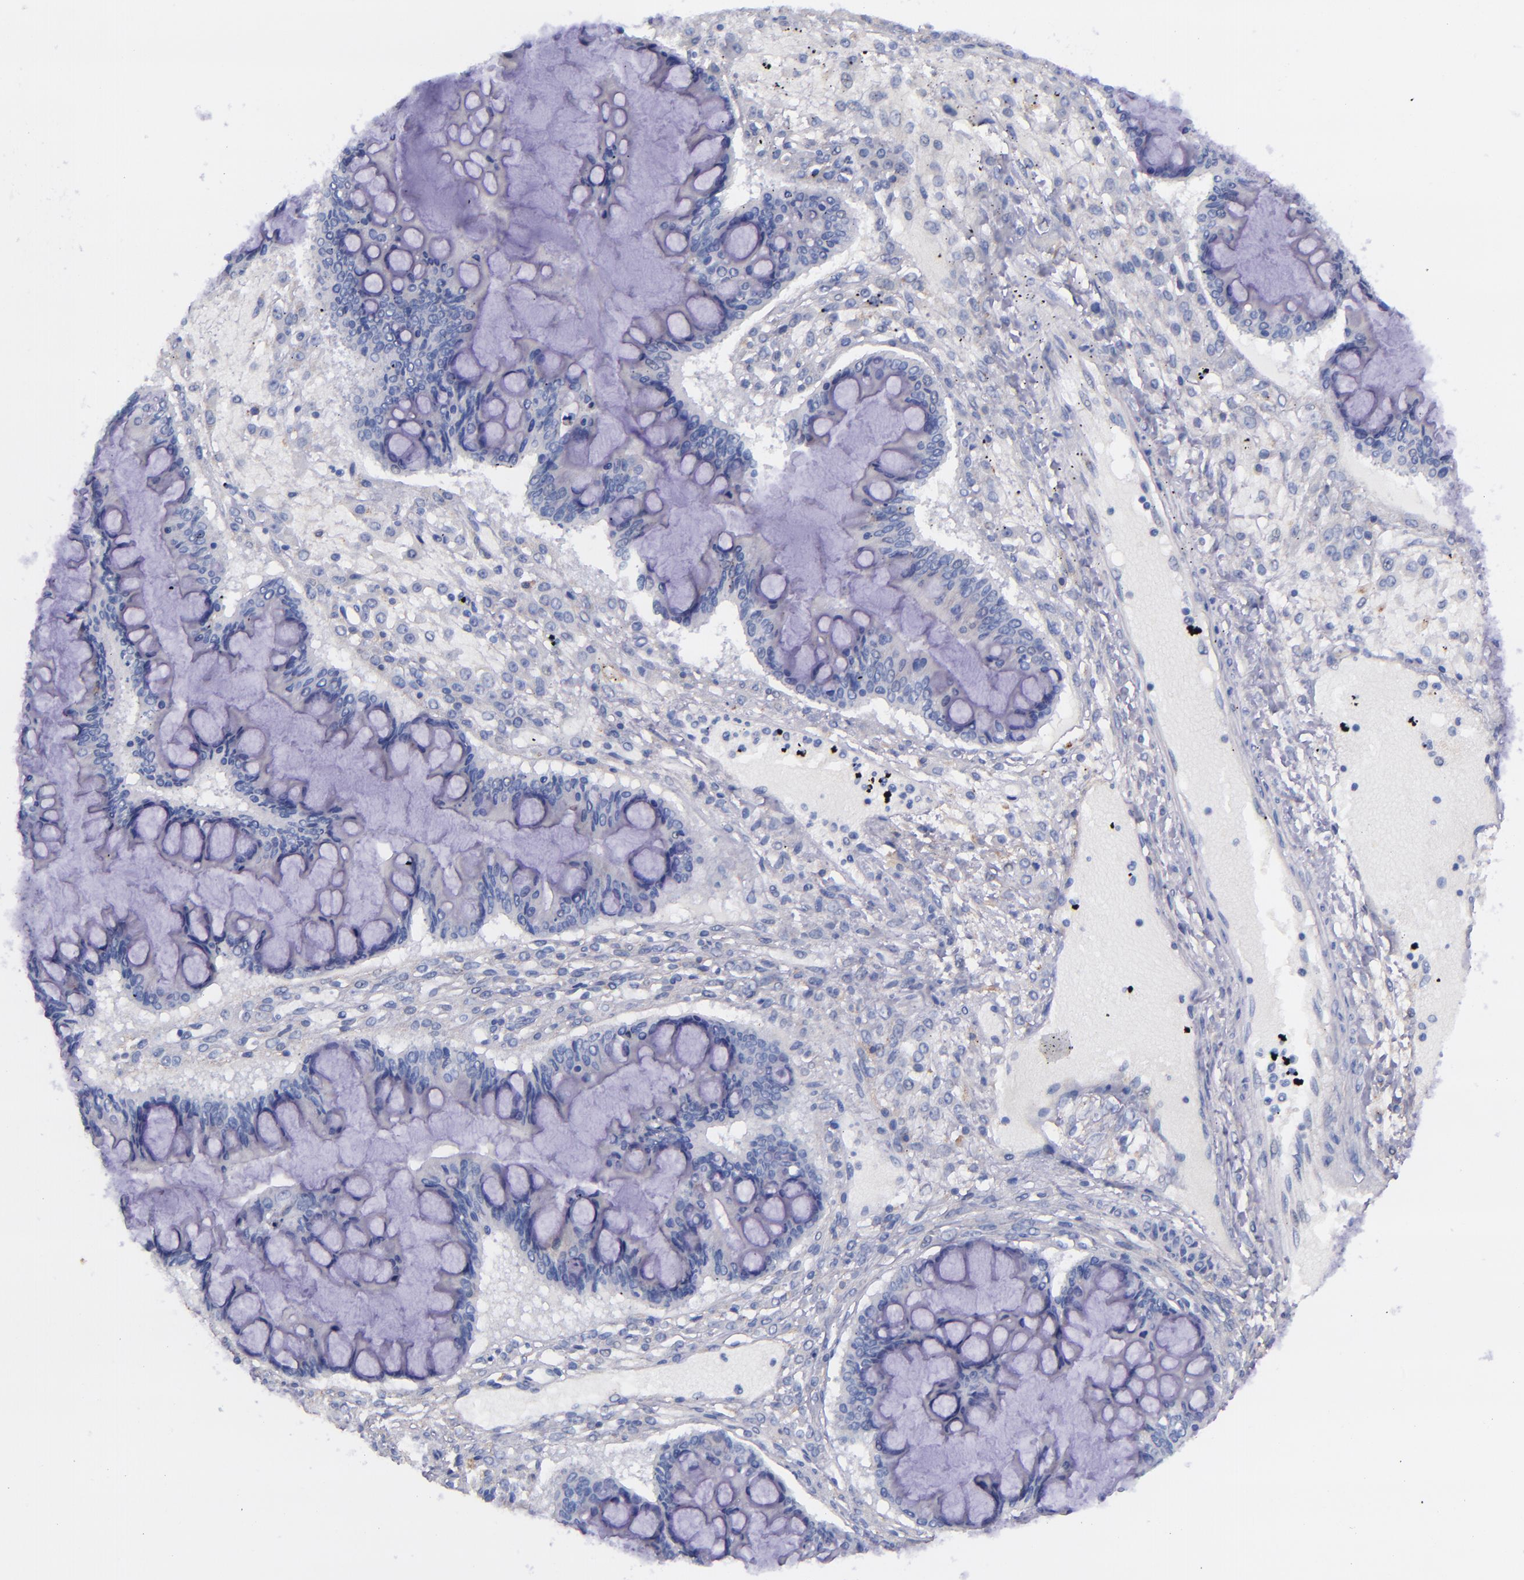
{"staining": {"intensity": "negative", "quantity": "none", "location": "none"}, "tissue": "ovarian cancer", "cell_type": "Tumor cells", "image_type": "cancer", "snomed": [{"axis": "morphology", "description": "Cystadenocarcinoma, mucinous, NOS"}, {"axis": "topography", "description": "Ovary"}], "caption": "An immunohistochemistry (IHC) histopathology image of ovarian cancer is shown. There is no staining in tumor cells of ovarian cancer.", "gene": "IVL", "patient": {"sex": "female", "age": 73}}